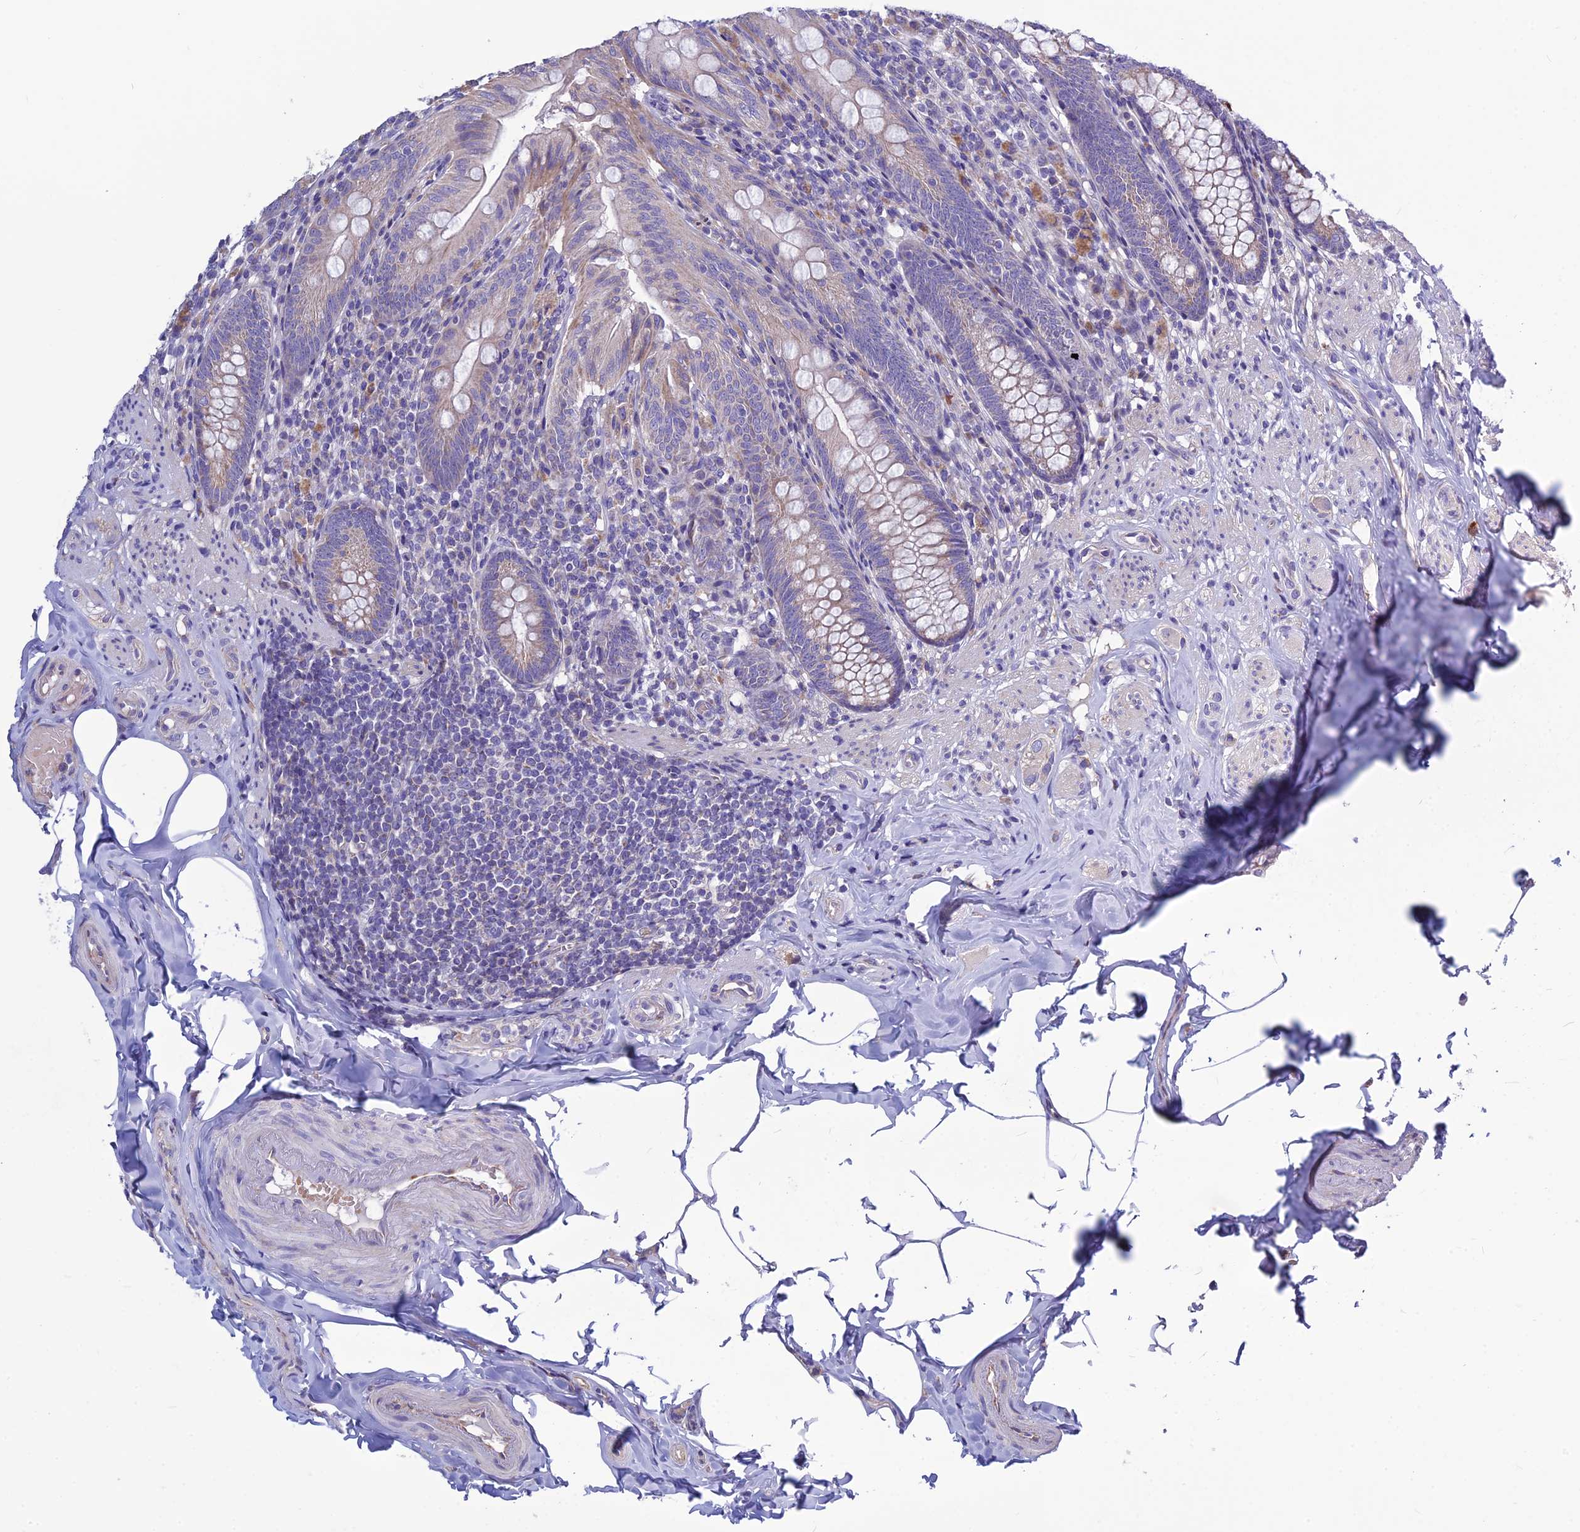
{"staining": {"intensity": "negative", "quantity": "none", "location": "none"}, "tissue": "appendix", "cell_type": "Glandular cells", "image_type": "normal", "snomed": [{"axis": "morphology", "description": "Normal tissue, NOS"}, {"axis": "topography", "description": "Appendix"}], "caption": "Immunohistochemistry image of benign human appendix stained for a protein (brown), which reveals no positivity in glandular cells.", "gene": "BHMT2", "patient": {"sex": "male", "age": 55}}